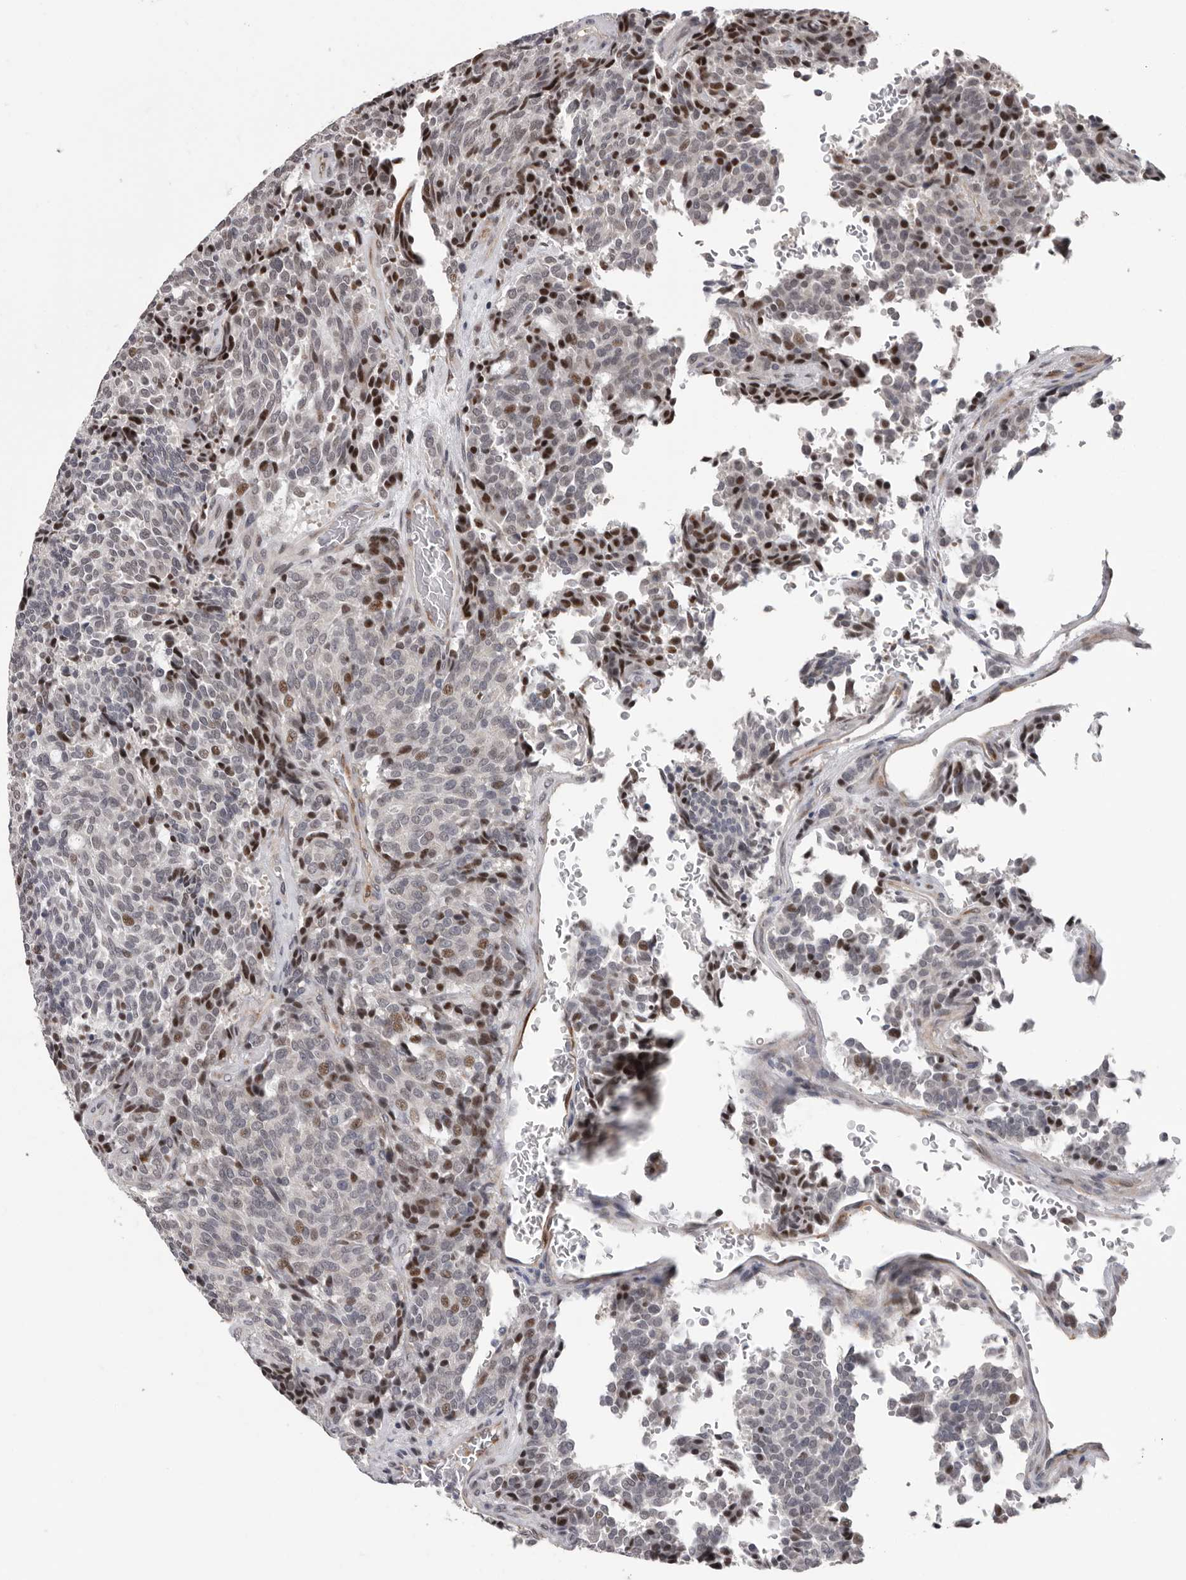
{"staining": {"intensity": "moderate", "quantity": "<25%", "location": "nuclear"}, "tissue": "carcinoid", "cell_type": "Tumor cells", "image_type": "cancer", "snomed": [{"axis": "morphology", "description": "Carcinoid, malignant, NOS"}, {"axis": "topography", "description": "Pancreas"}], "caption": "An IHC photomicrograph of tumor tissue is shown. Protein staining in brown shows moderate nuclear positivity in malignant carcinoid within tumor cells.", "gene": "RALGPS2", "patient": {"sex": "female", "age": 54}}